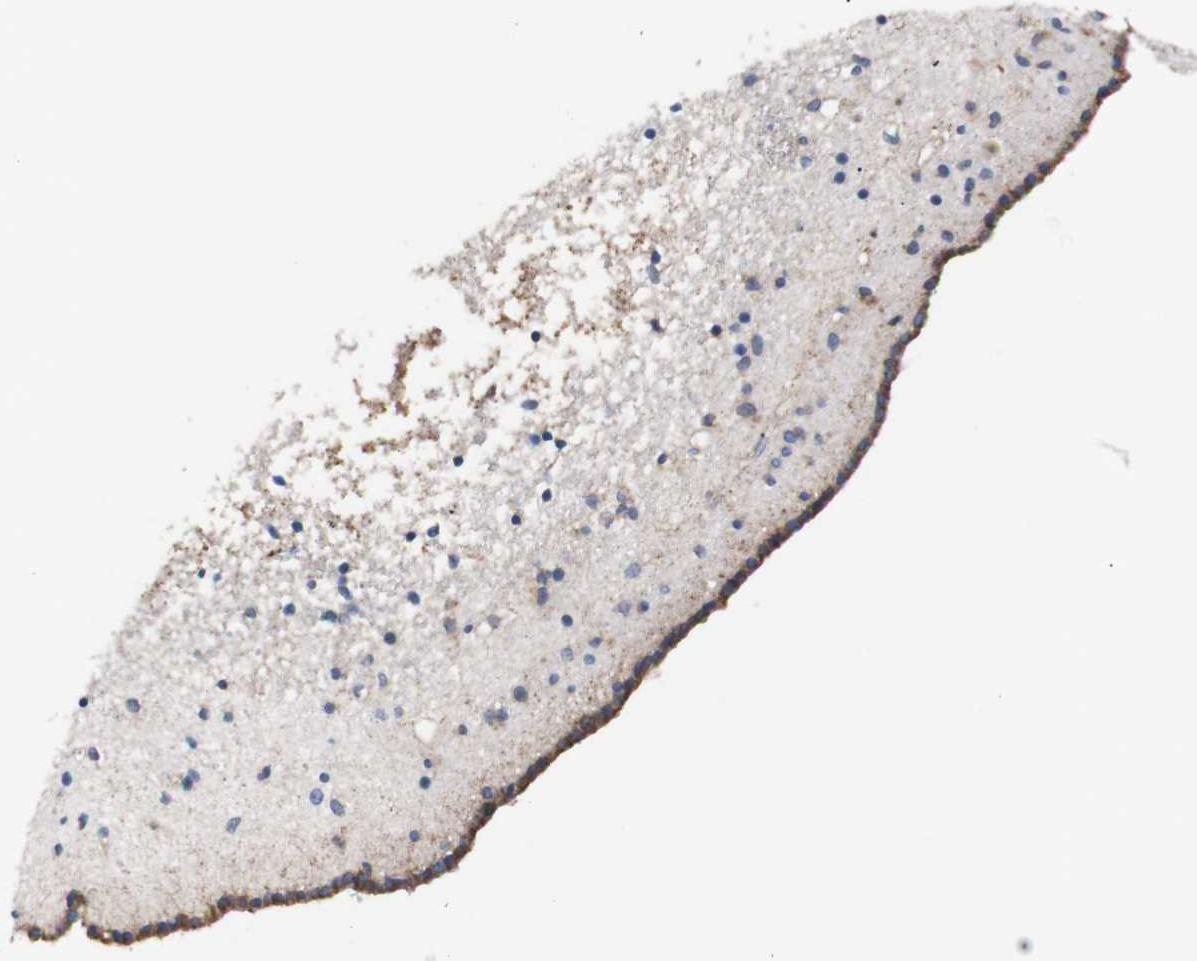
{"staining": {"intensity": "moderate", "quantity": "<25%", "location": "cytoplasmic/membranous"}, "tissue": "caudate", "cell_type": "Glial cells", "image_type": "normal", "snomed": [{"axis": "morphology", "description": "Normal tissue, NOS"}, {"axis": "topography", "description": "Lateral ventricle wall"}], "caption": "Caudate stained with a brown dye reveals moderate cytoplasmic/membranous positive positivity in approximately <25% of glial cells.", "gene": "FMR1", "patient": {"sex": "male", "age": 45}}